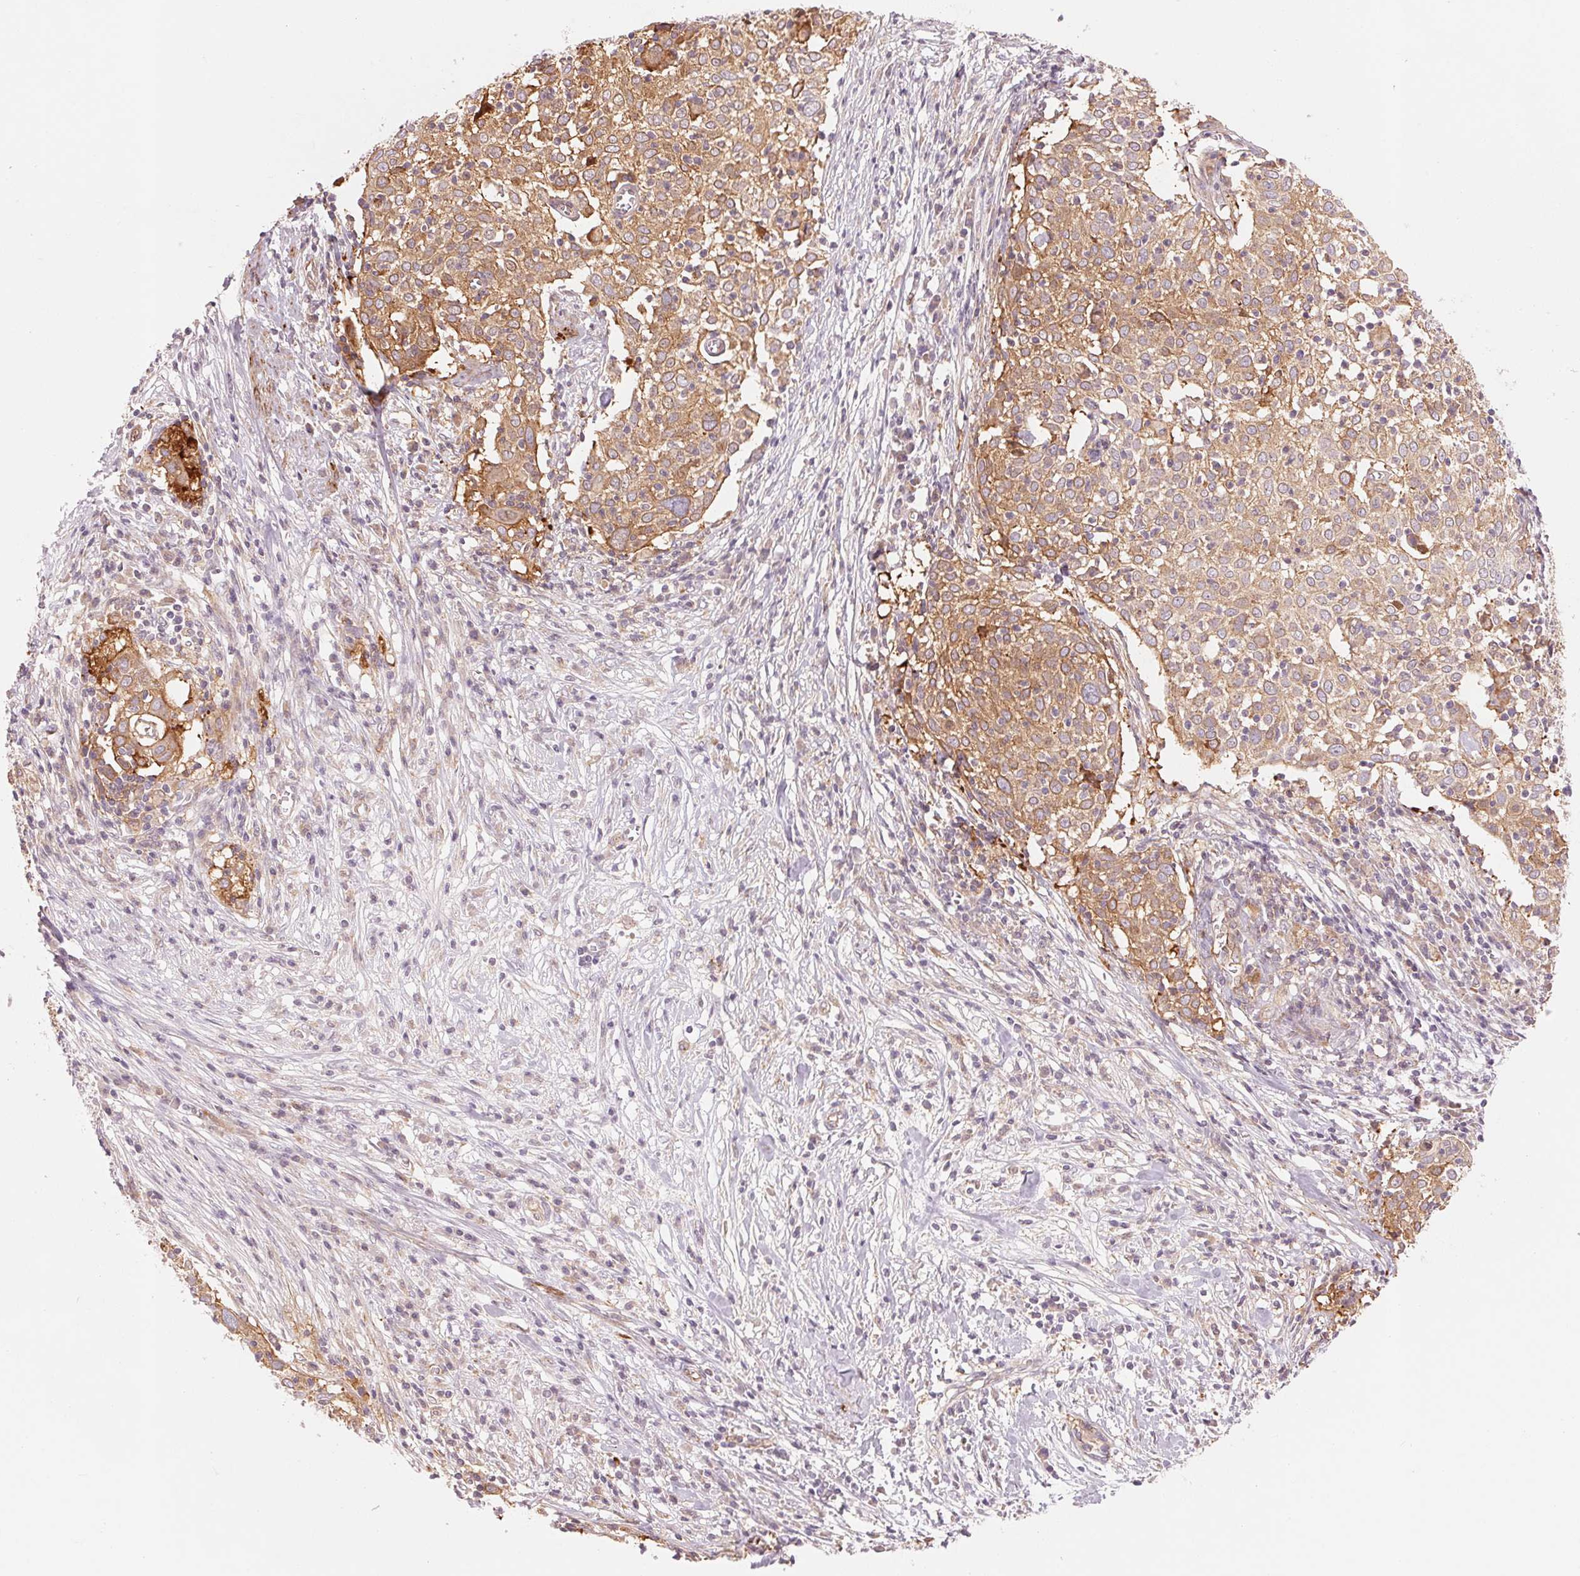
{"staining": {"intensity": "moderate", "quantity": ">75%", "location": "cytoplasmic/membranous"}, "tissue": "cervical cancer", "cell_type": "Tumor cells", "image_type": "cancer", "snomed": [{"axis": "morphology", "description": "Squamous cell carcinoma, NOS"}, {"axis": "topography", "description": "Cervix"}], "caption": "Protein staining exhibits moderate cytoplasmic/membranous staining in approximately >75% of tumor cells in cervical squamous cell carcinoma.", "gene": "SLC17A4", "patient": {"sex": "female", "age": 39}}